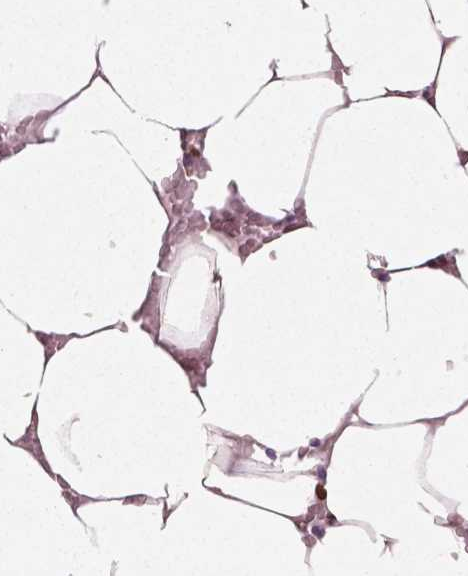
{"staining": {"intensity": "negative", "quantity": "none", "location": "none"}, "tissue": "bone marrow", "cell_type": "Hematopoietic cells", "image_type": "normal", "snomed": [{"axis": "morphology", "description": "Normal tissue, NOS"}, {"axis": "topography", "description": "Bone marrow"}], "caption": "This micrograph is of normal bone marrow stained with immunohistochemistry to label a protein in brown with the nuclei are counter-stained blue. There is no expression in hematopoietic cells. The staining is performed using DAB brown chromogen with nuclei counter-stained in using hematoxylin.", "gene": "WWTR1", "patient": {"sex": "female", "age": 52}}